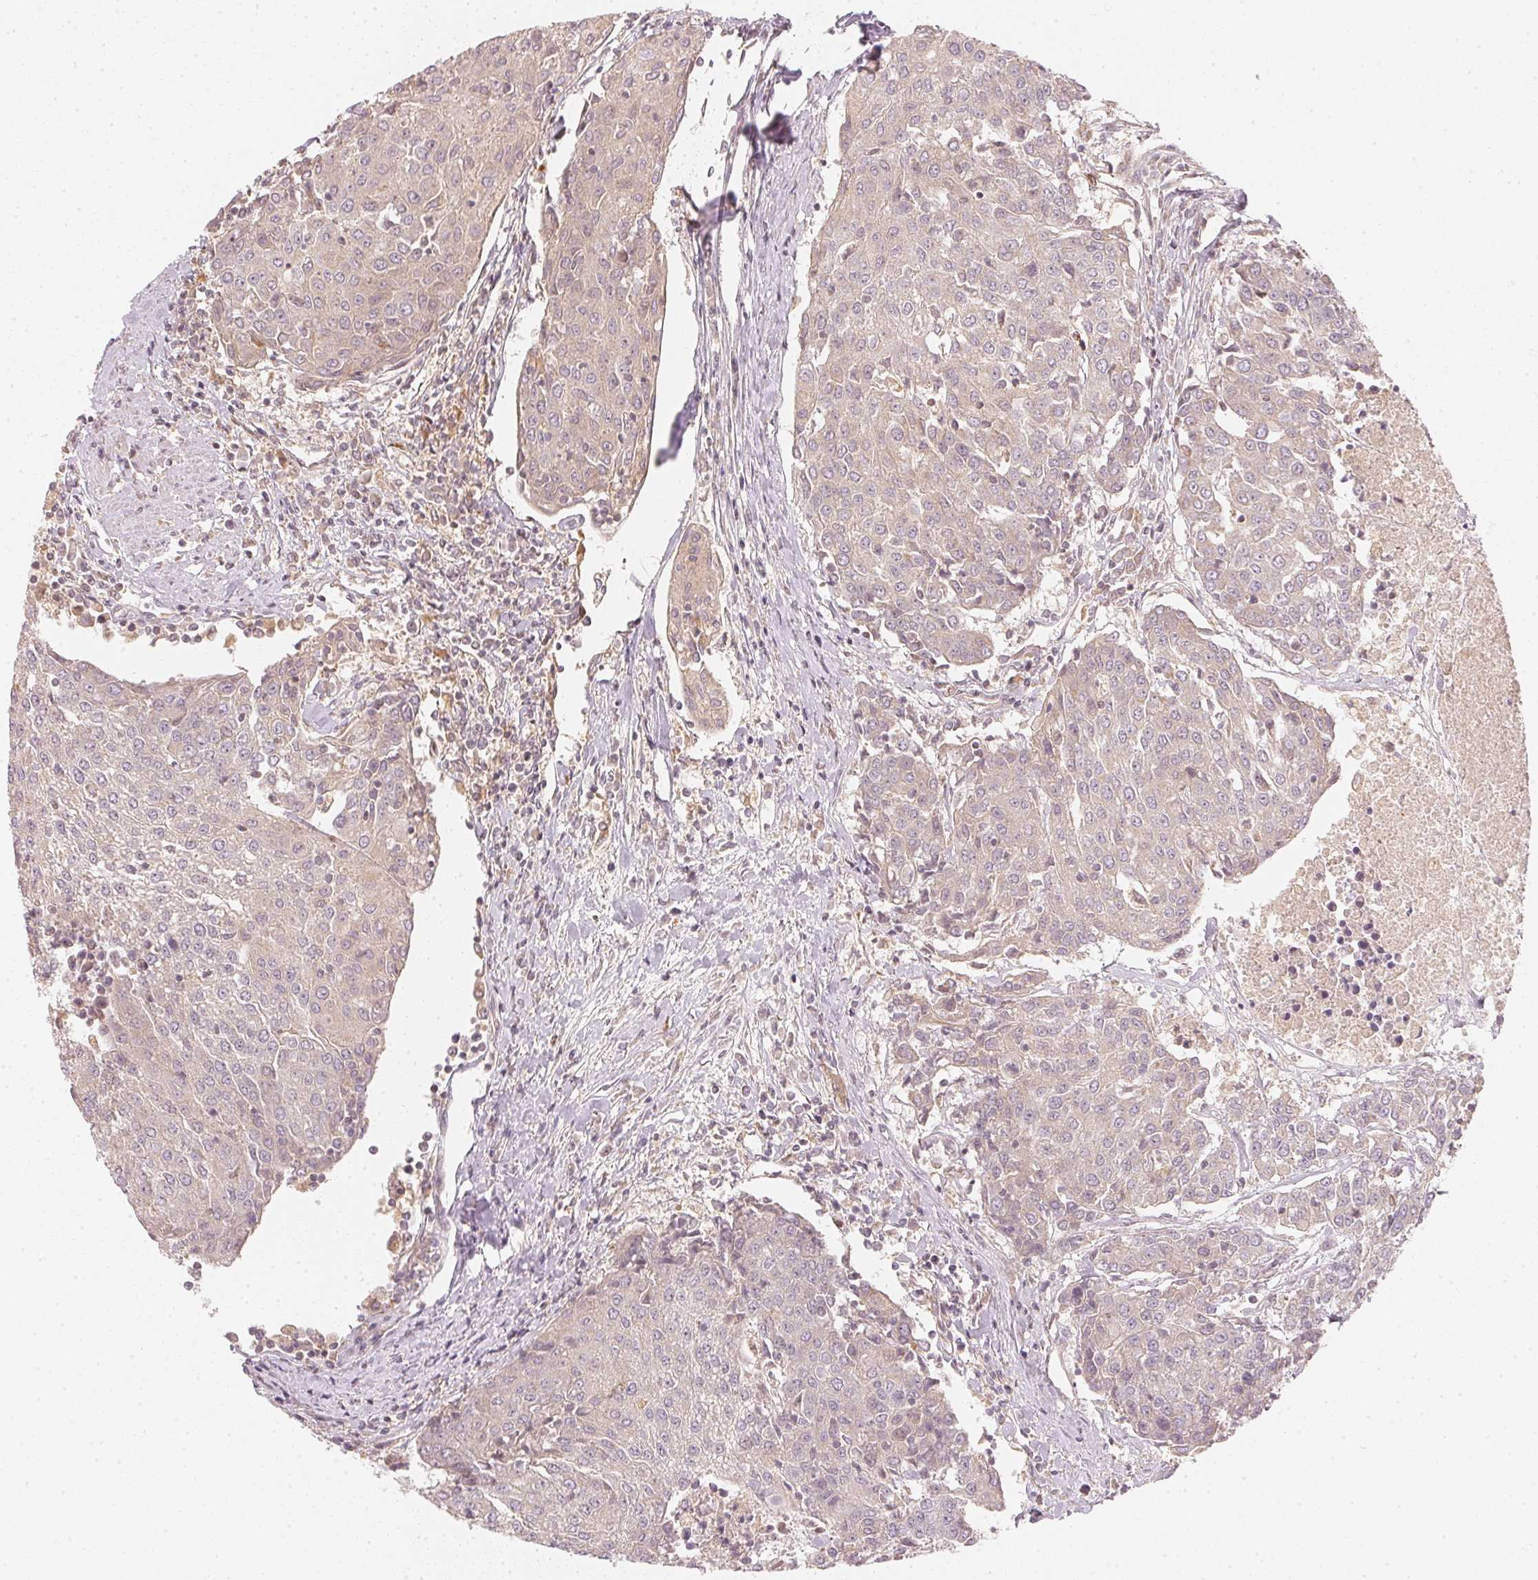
{"staining": {"intensity": "negative", "quantity": "none", "location": "none"}, "tissue": "urothelial cancer", "cell_type": "Tumor cells", "image_type": "cancer", "snomed": [{"axis": "morphology", "description": "Urothelial carcinoma, High grade"}, {"axis": "topography", "description": "Urinary bladder"}], "caption": "Urothelial cancer stained for a protein using IHC reveals no expression tumor cells.", "gene": "WDR54", "patient": {"sex": "female", "age": 85}}